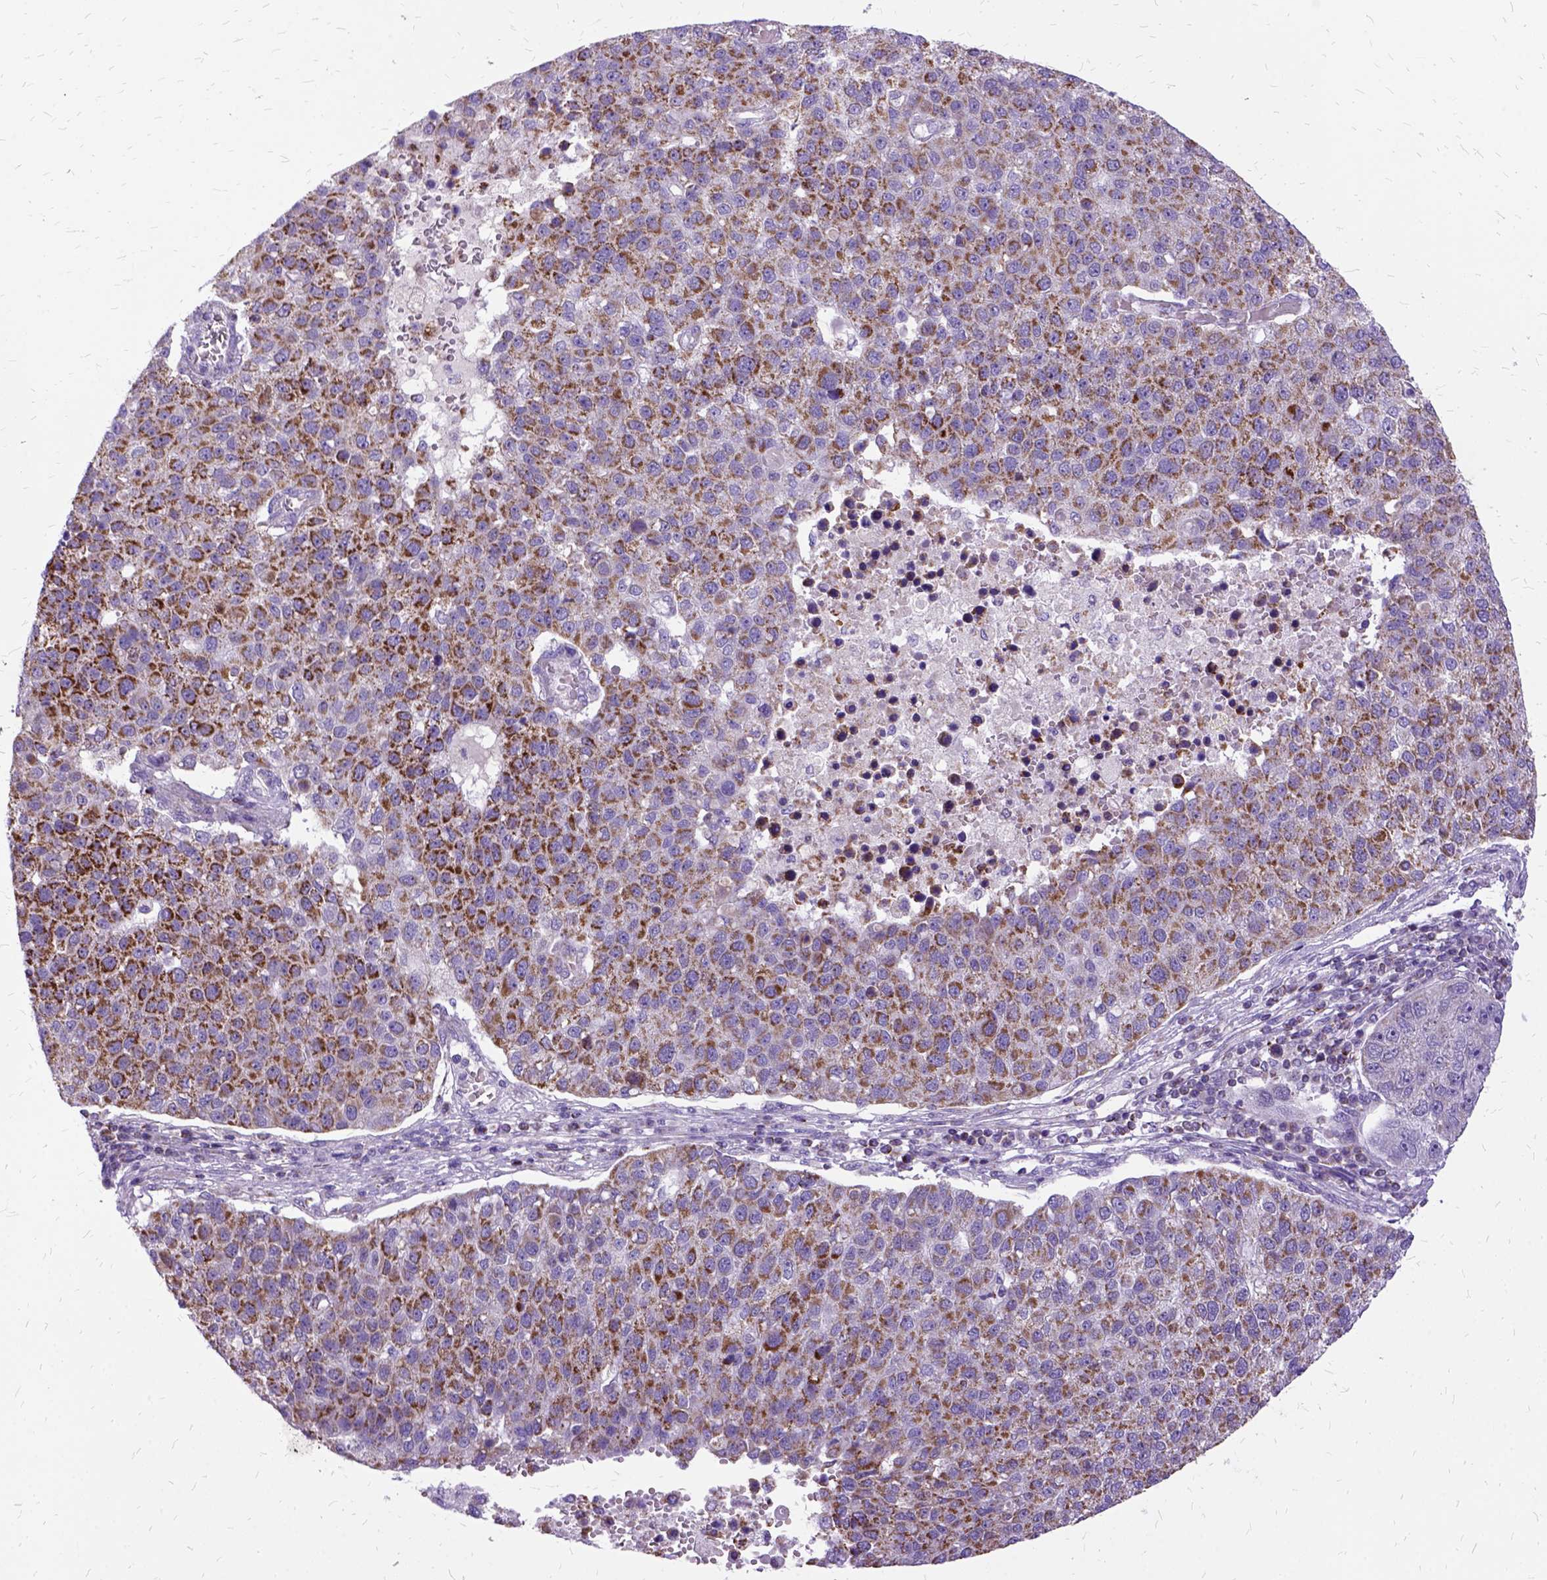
{"staining": {"intensity": "strong", "quantity": "25%-75%", "location": "cytoplasmic/membranous"}, "tissue": "pancreatic cancer", "cell_type": "Tumor cells", "image_type": "cancer", "snomed": [{"axis": "morphology", "description": "Adenocarcinoma, NOS"}, {"axis": "topography", "description": "Pancreas"}], "caption": "Immunohistochemical staining of adenocarcinoma (pancreatic) shows strong cytoplasmic/membranous protein staining in approximately 25%-75% of tumor cells. (brown staining indicates protein expression, while blue staining denotes nuclei).", "gene": "OXCT1", "patient": {"sex": "female", "age": 61}}